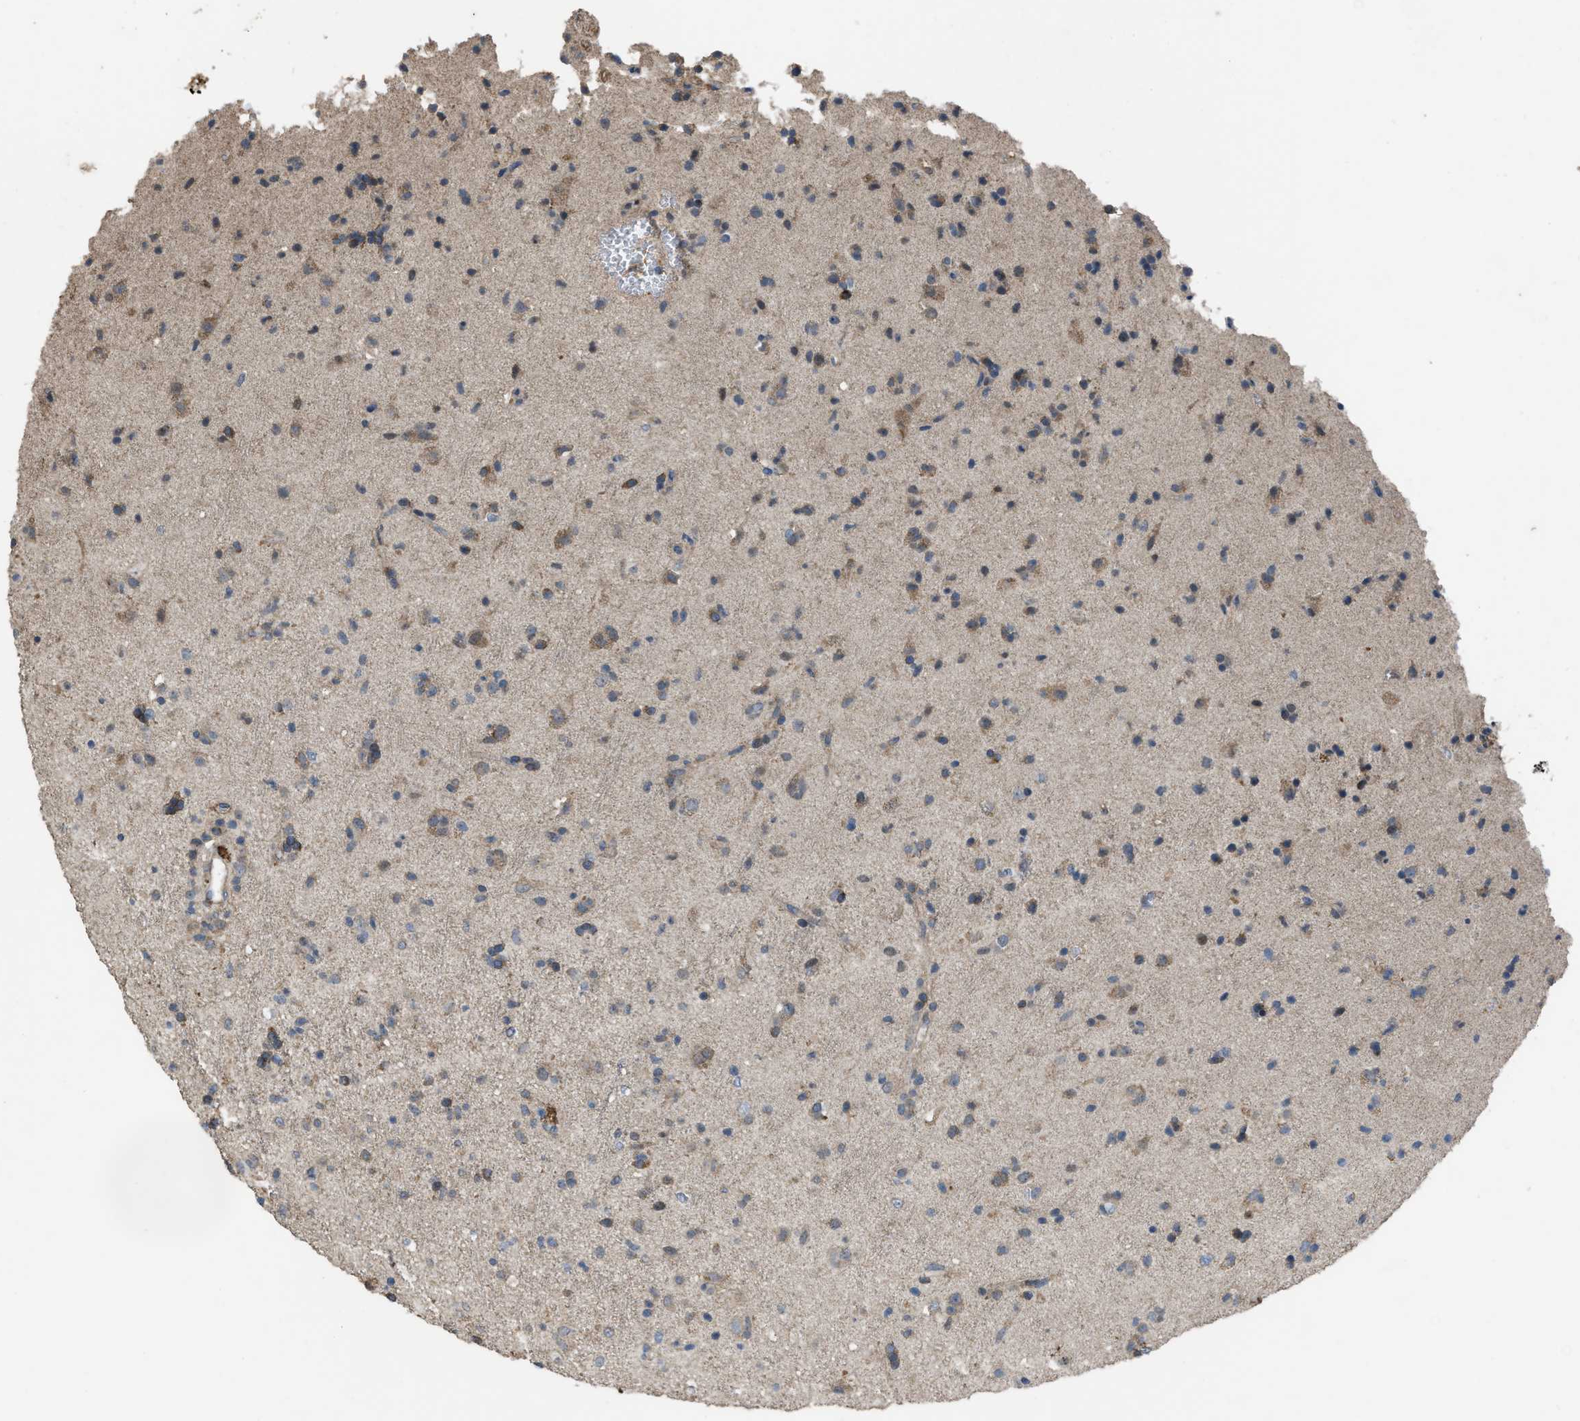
{"staining": {"intensity": "weak", "quantity": ">75%", "location": "cytoplasmic/membranous"}, "tissue": "glioma", "cell_type": "Tumor cells", "image_type": "cancer", "snomed": [{"axis": "morphology", "description": "Glioma, malignant, Low grade"}, {"axis": "topography", "description": "Brain"}], "caption": "Protein staining exhibits weak cytoplasmic/membranous positivity in approximately >75% of tumor cells in glioma. The protein is shown in brown color, while the nuclei are stained blue.", "gene": "ARL6", "patient": {"sex": "male", "age": 65}}